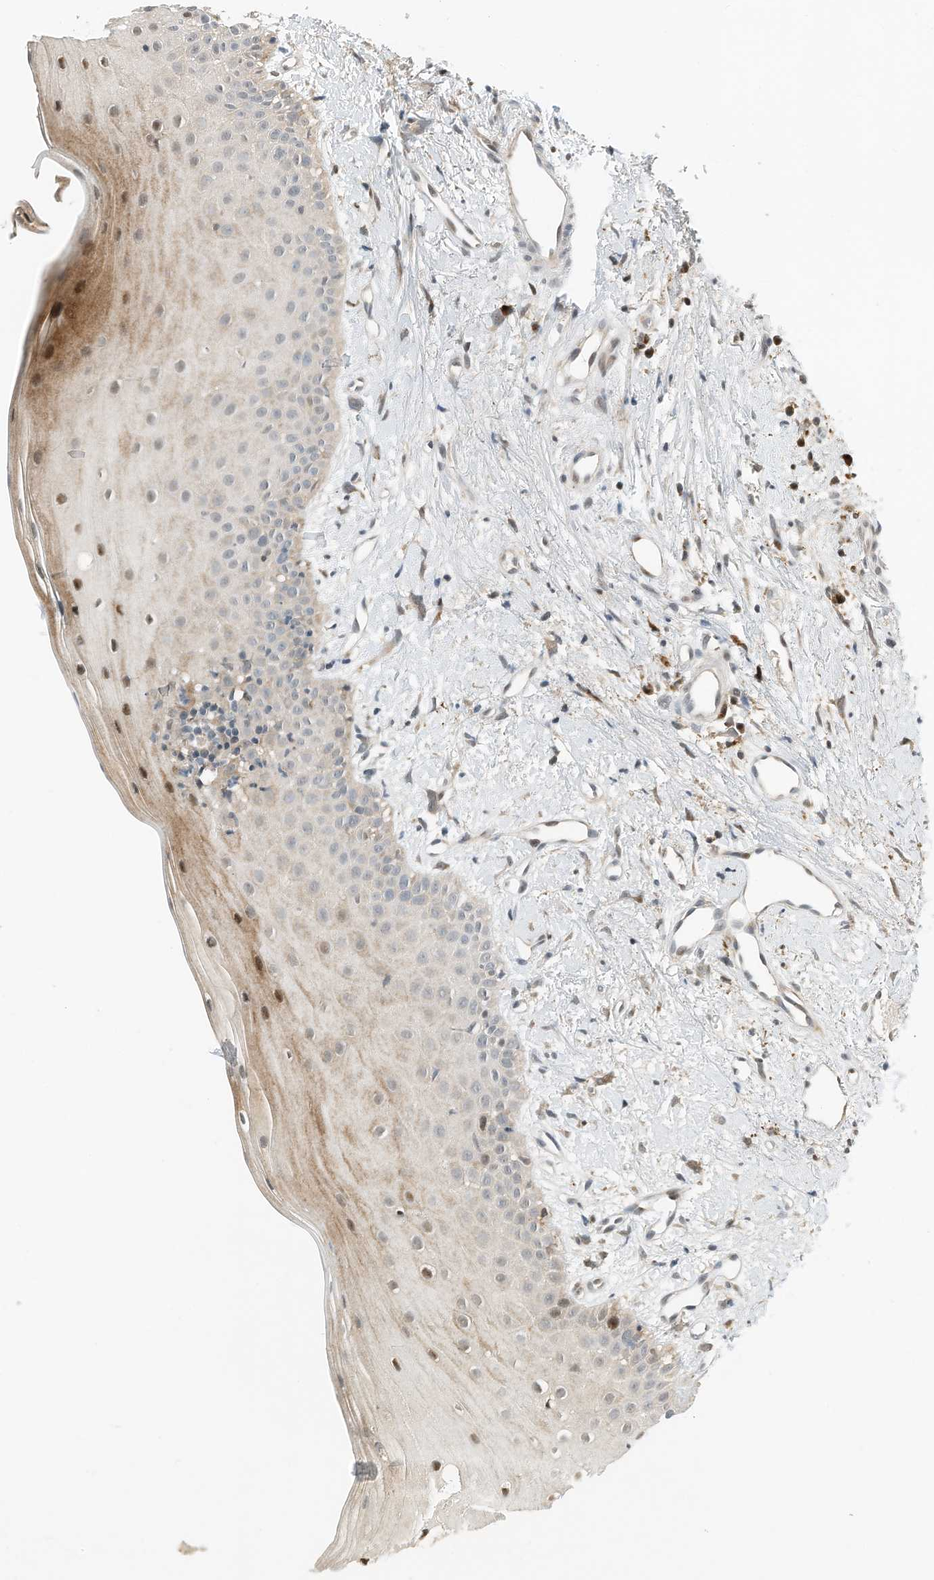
{"staining": {"intensity": "moderate", "quantity": "25%-75%", "location": "cytoplasmic/membranous,nuclear"}, "tissue": "oral mucosa", "cell_type": "Squamous epithelial cells", "image_type": "normal", "snomed": [{"axis": "morphology", "description": "Normal tissue, NOS"}, {"axis": "topography", "description": "Oral tissue"}], "caption": "Moderate cytoplasmic/membranous,nuclear positivity for a protein is seen in about 25%-75% of squamous epithelial cells of benign oral mucosa using immunohistochemistry.", "gene": "RMND1", "patient": {"sex": "female", "age": 63}}